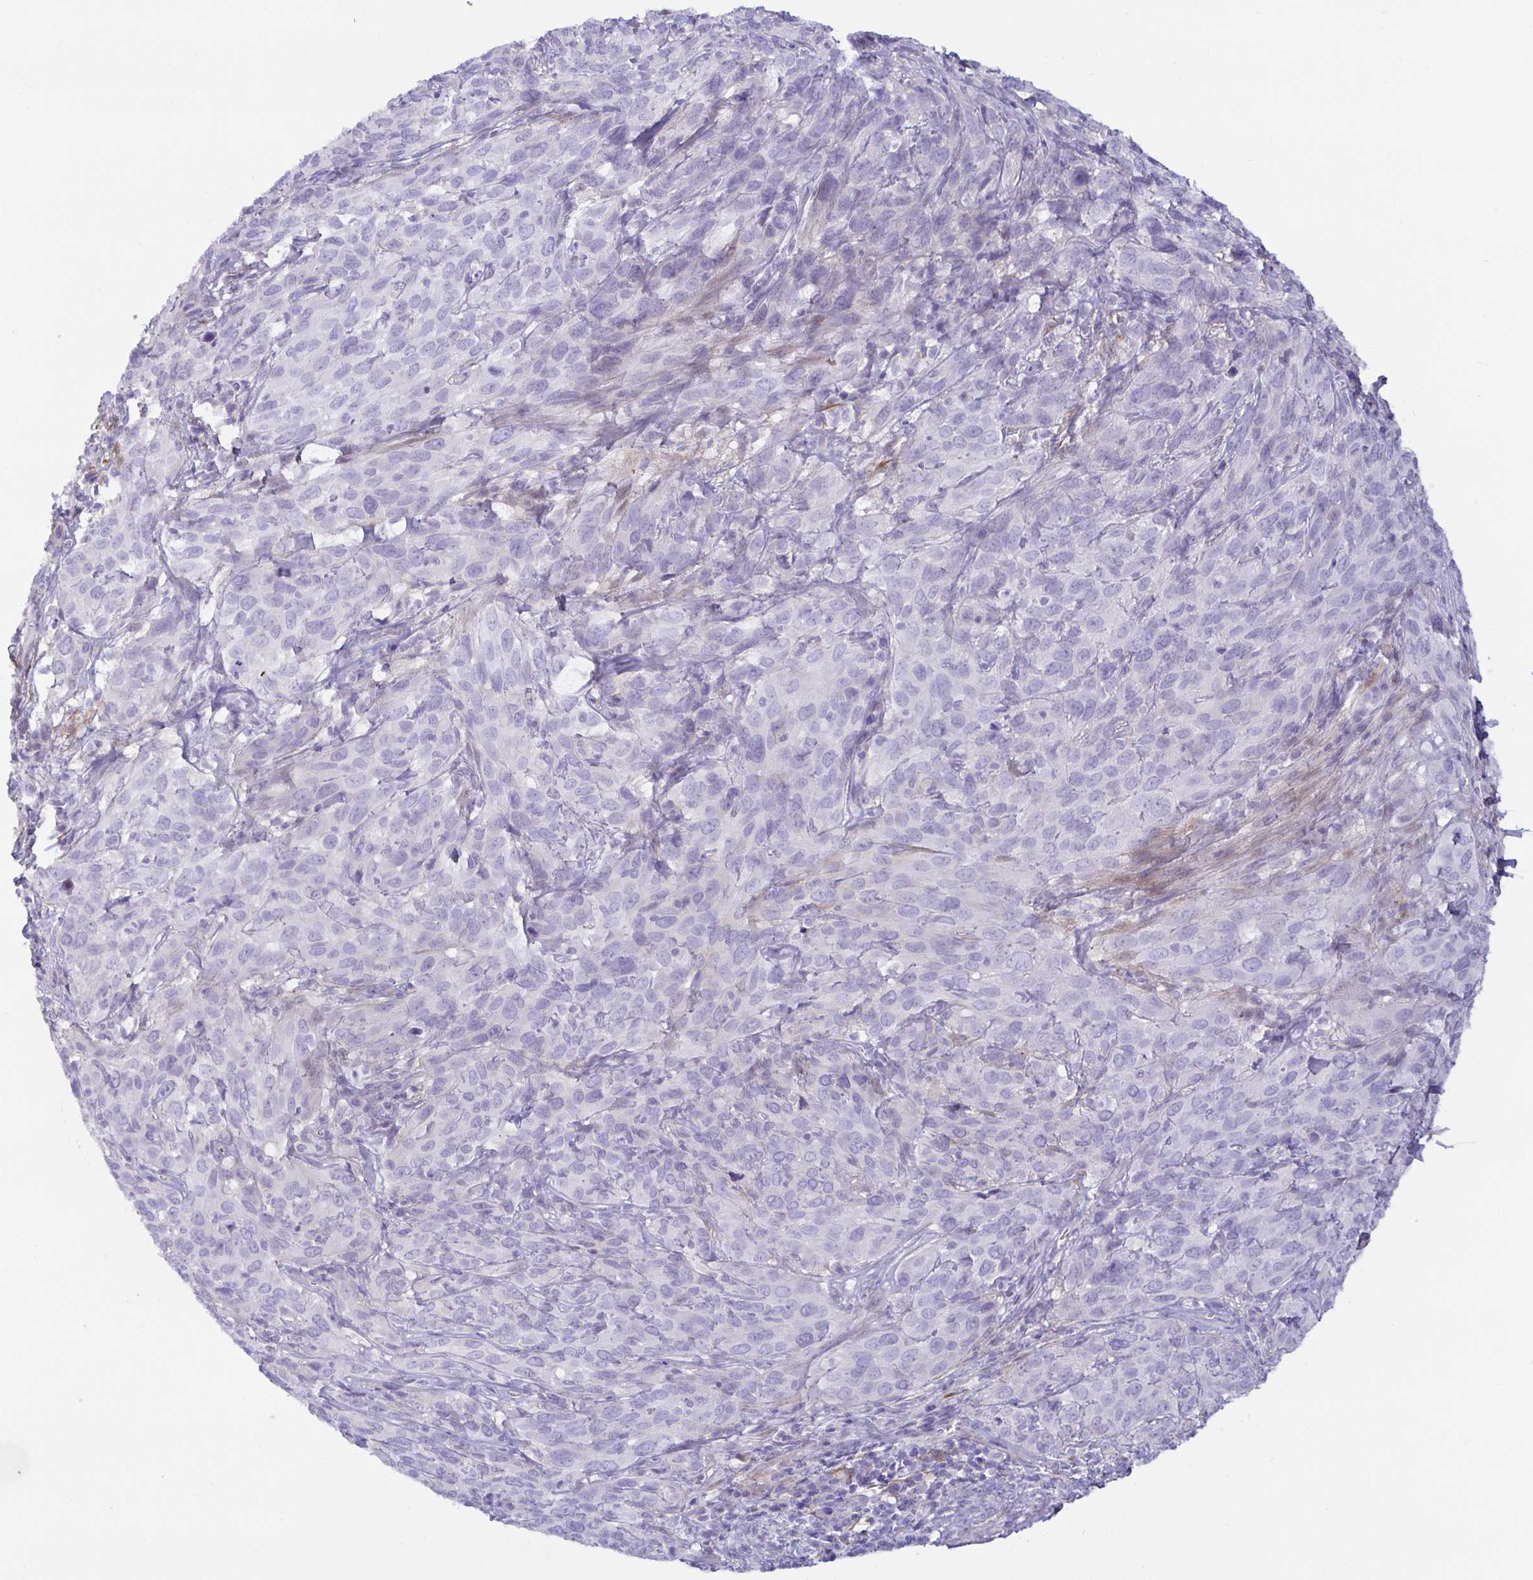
{"staining": {"intensity": "negative", "quantity": "none", "location": "none"}, "tissue": "cervical cancer", "cell_type": "Tumor cells", "image_type": "cancer", "snomed": [{"axis": "morphology", "description": "Squamous cell carcinoma, NOS"}, {"axis": "topography", "description": "Cervix"}], "caption": "Tumor cells show no significant protein staining in squamous cell carcinoma (cervical).", "gene": "SPAG4", "patient": {"sex": "female", "age": 51}}